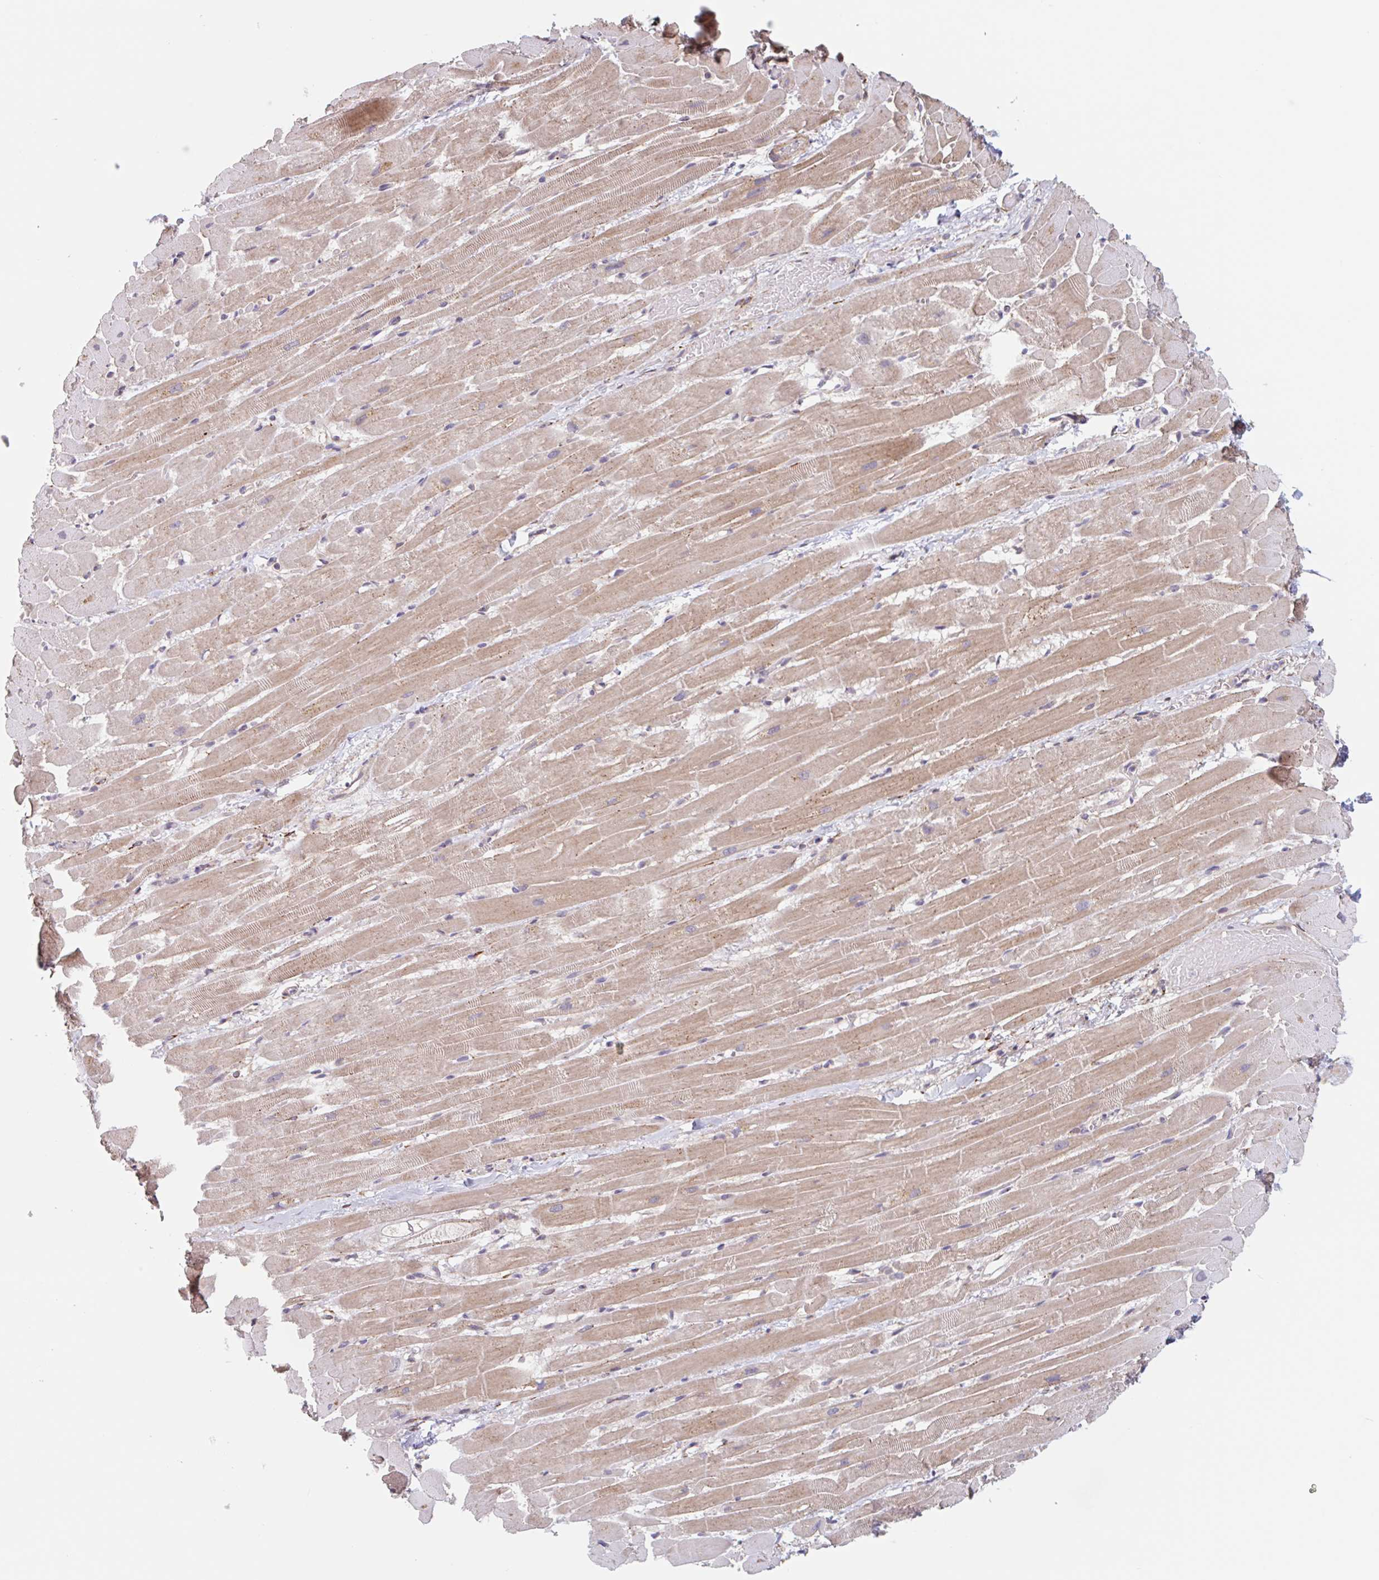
{"staining": {"intensity": "moderate", "quantity": ">75%", "location": "cytoplasmic/membranous"}, "tissue": "heart muscle", "cell_type": "Cardiomyocytes", "image_type": "normal", "snomed": [{"axis": "morphology", "description": "Normal tissue, NOS"}, {"axis": "topography", "description": "Heart"}], "caption": "Protein staining of unremarkable heart muscle displays moderate cytoplasmic/membranous positivity in about >75% of cardiomyocytes. (brown staining indicates protein expression, while blue staining denotes nuclei).", "gene": "NUB1", "patient": {"sex": "male", "age": 37}}